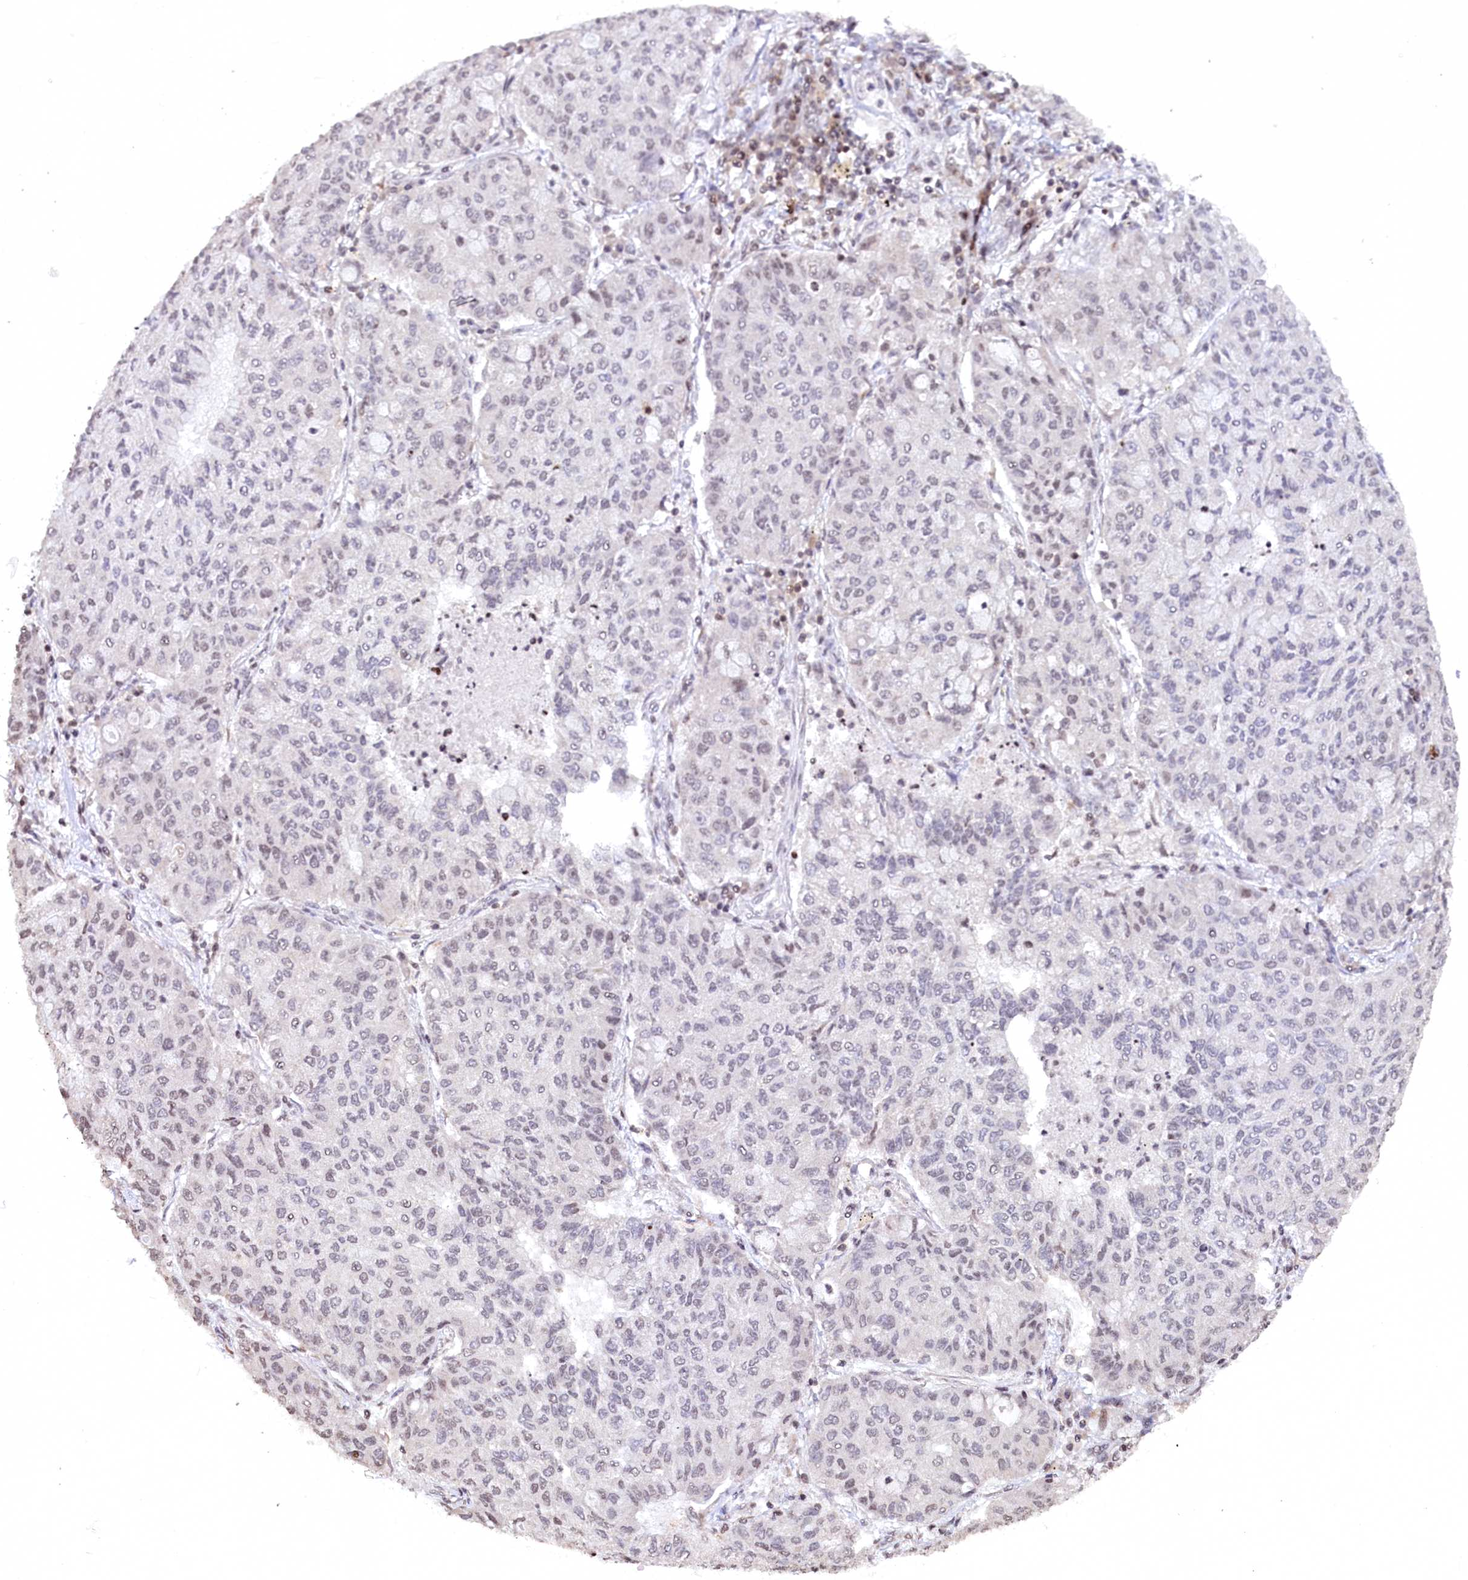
{"staining": {"intensity": "negative", "quantity": "none", "location": "none"}, "tissue": "lung cancer", "cell_type": "Tumor cells", "image_type": "cancer", "snomed": [{"axis": "morphology", "description": "Squamous cell carcinoma, NOS"}, {"axis": "topography", "description": "Lung"}], "caption": "Squamous cell carcinoma (lung) was stained to show a protein in brown. There is no significant positivity in tumor cells.", "gene": "FYB1", "patient": {"sex": "male", "age": 74}}